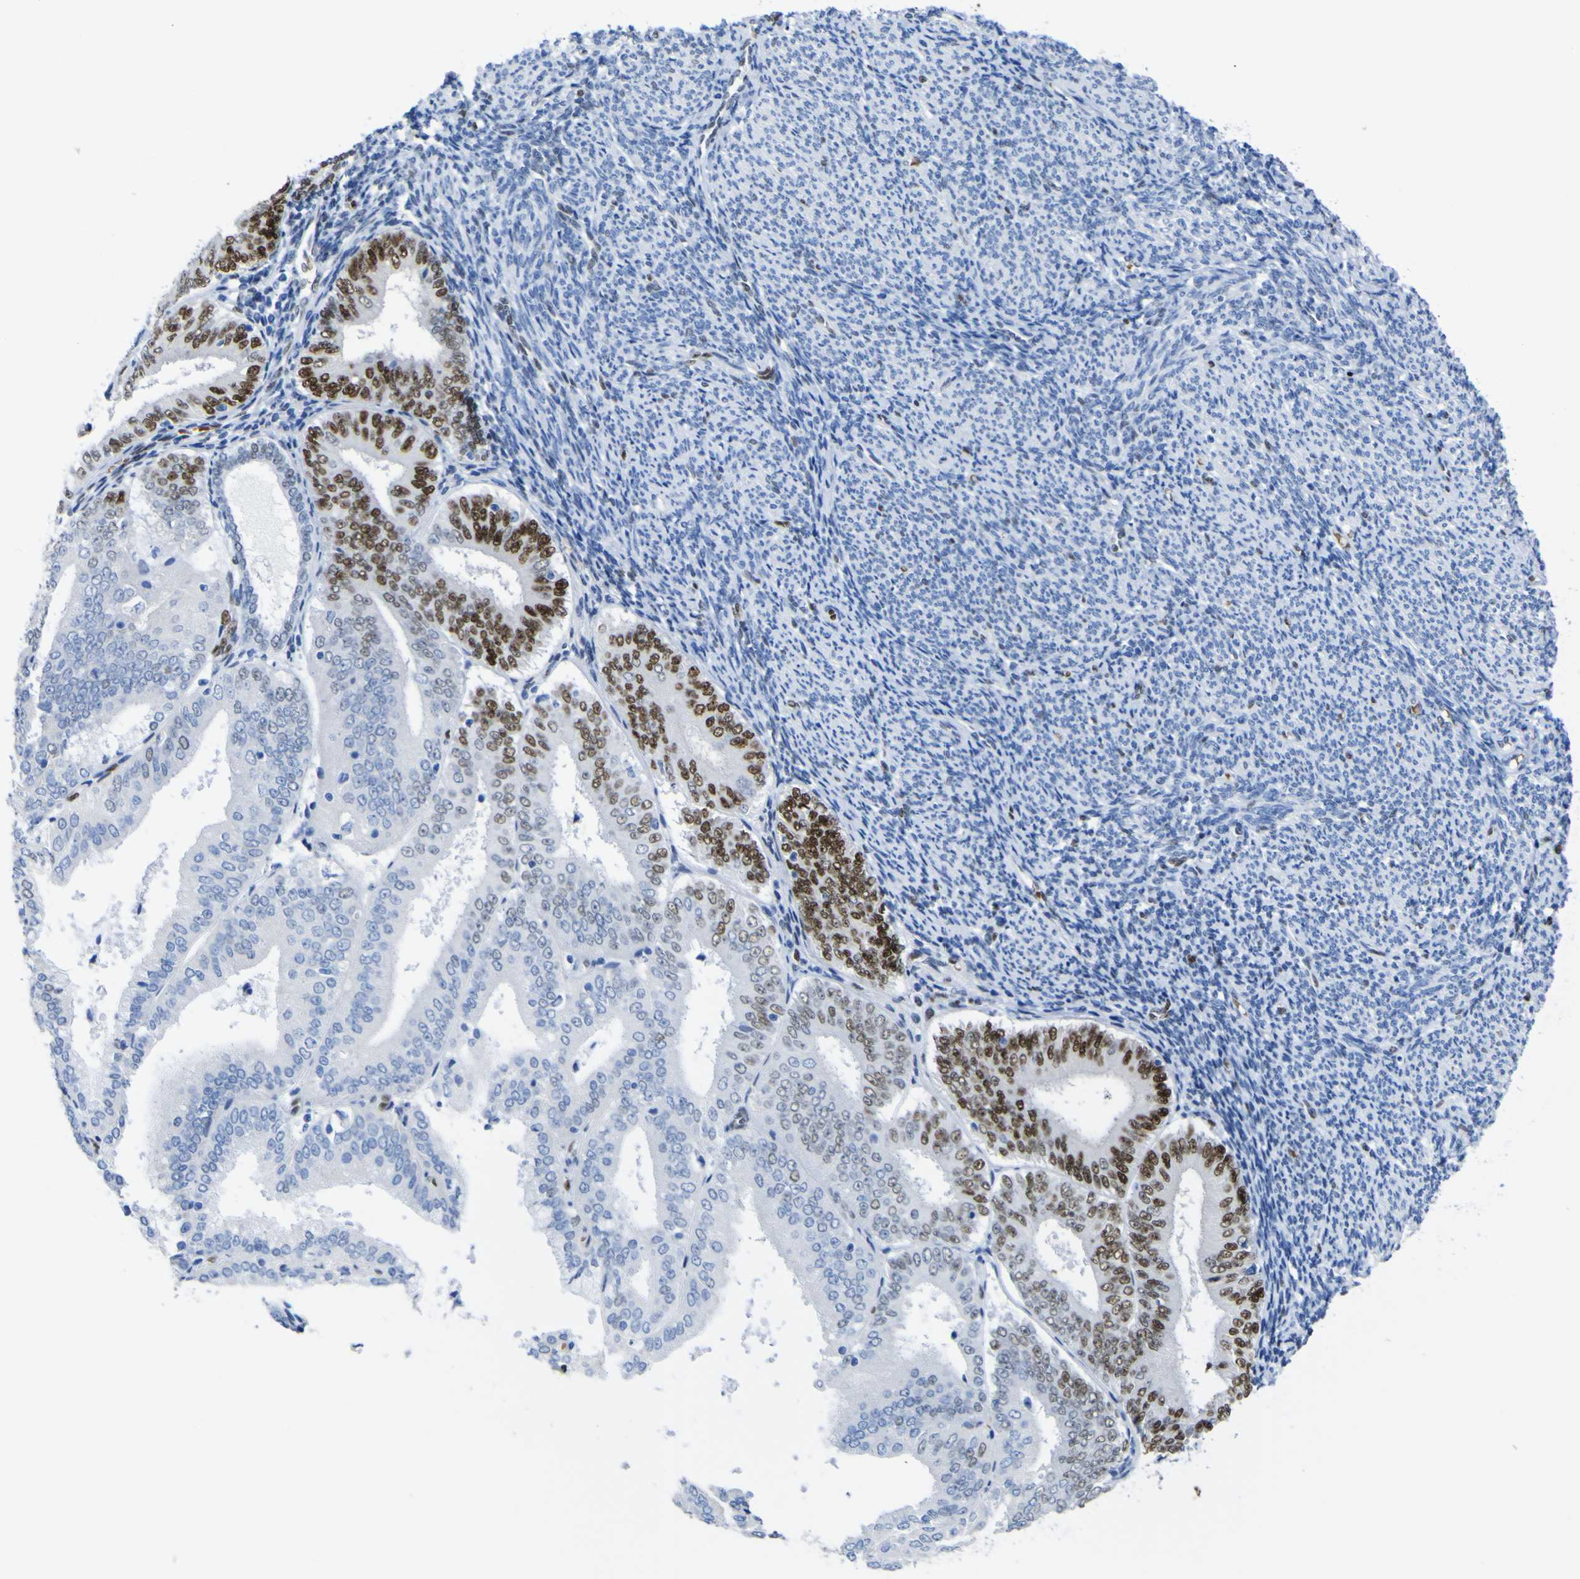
{"staining": {"intensity": "strong", "quantity": "25%-75%", "location": "nuclear"}, "tissue": "endometrial cancer", "cell_type": "Tumor cells", "image_type": "cancer", "snomed": [{"axis": "morphology", "description": "Adenocarcinoma, NOS"}, {"axis": "topography", "description": "Endometrium"}], "caption": "The micrograph demonstrates staining of endometrial adenocarcinoma, revealing strong nuclear protein expression (brown color) within tumor cells. The staining is performed using DAB brown chromogen to label protein expression. The nuclei are counter-stained blue using hematoxylin.", "gene": "DACH1", "patient": {"sex": "female", "age": 63}}